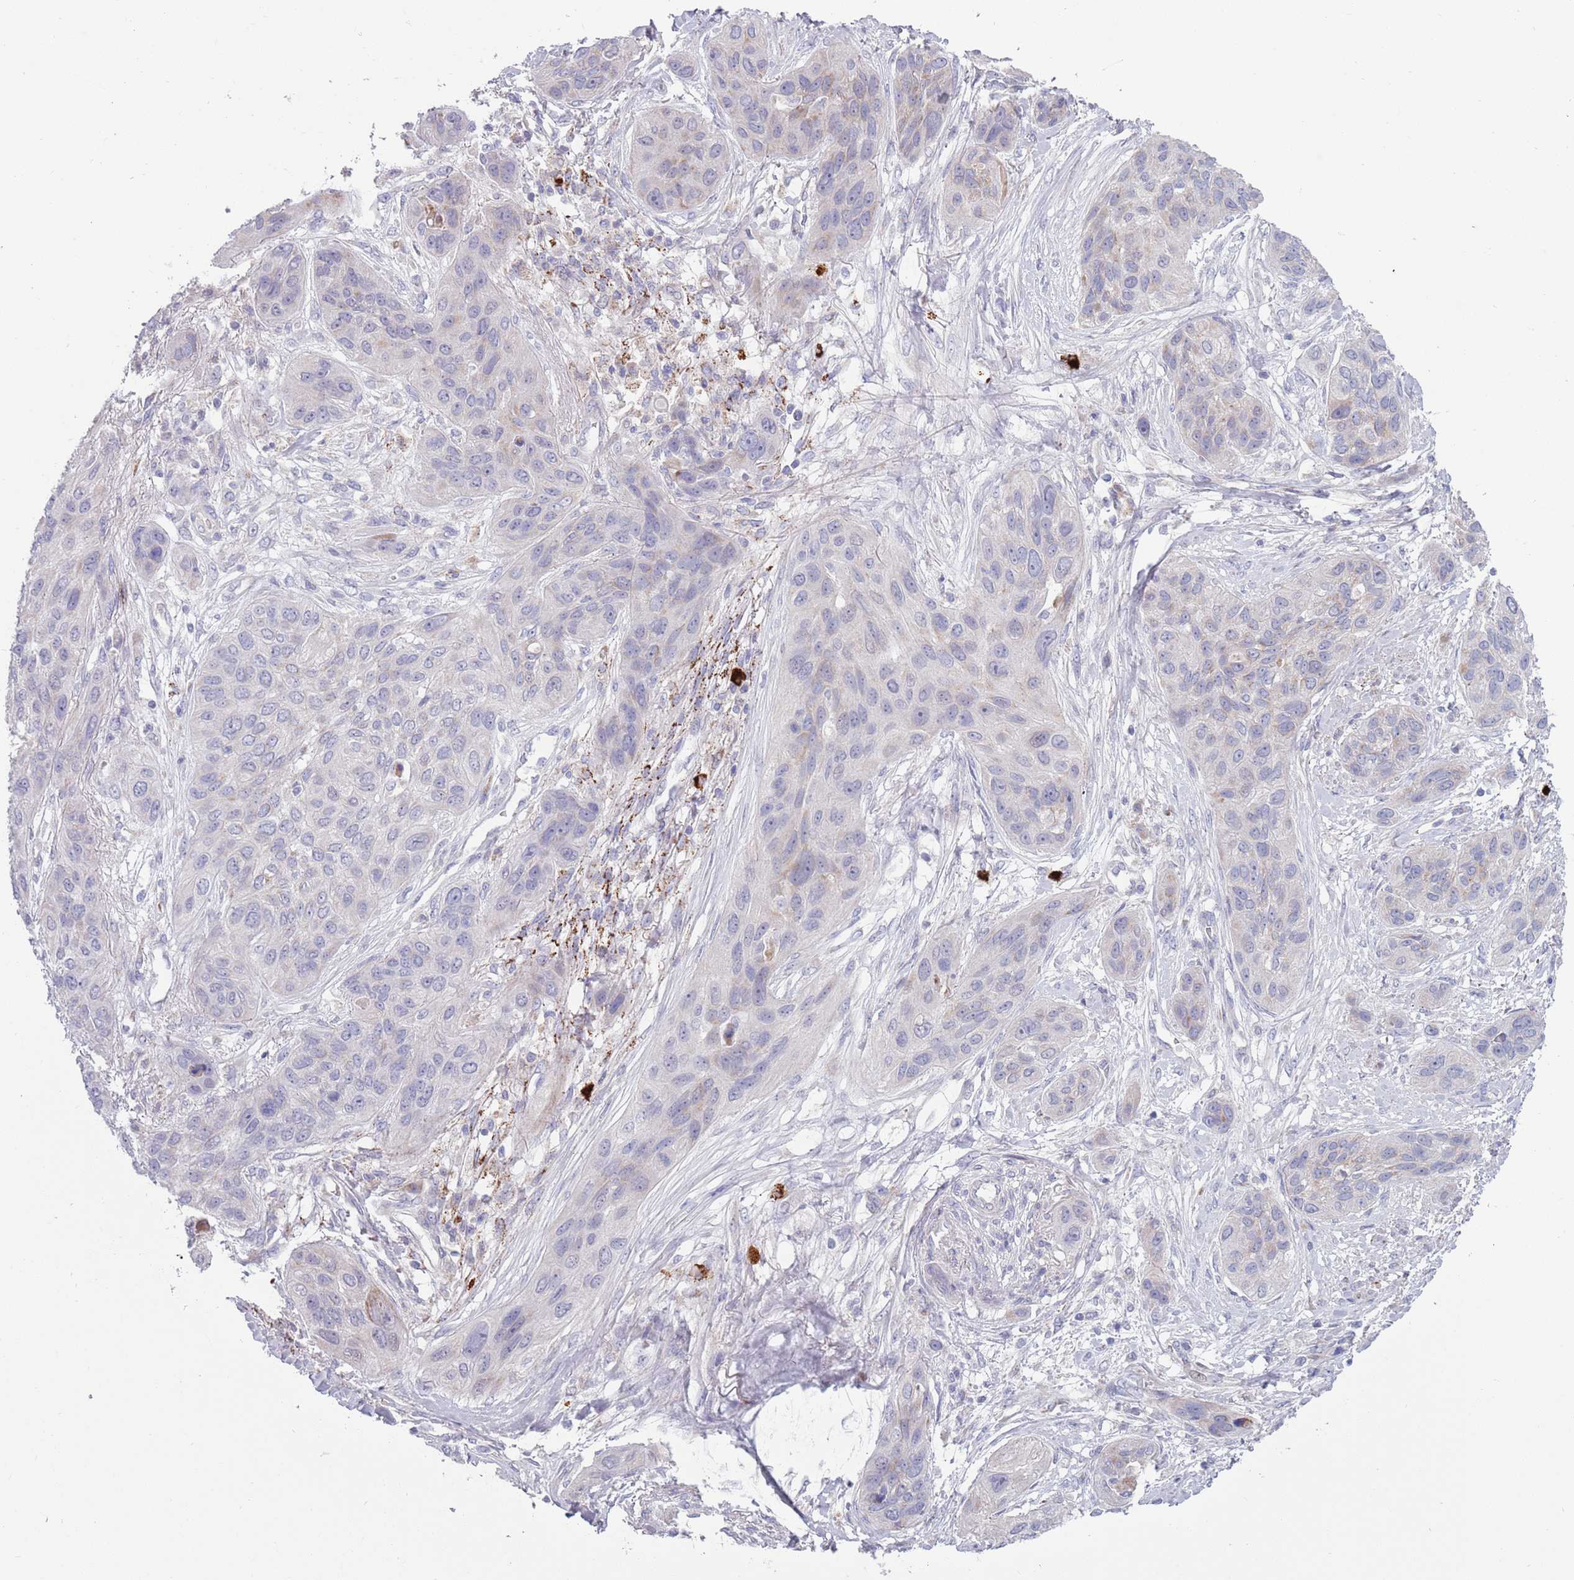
{"staining": {"intensity": "negative", "quantity": "none", "location": "none"}, "tissue": "lung cancer", "cell_type": "Tumor cells", "image_type": "cancer", "snomed": [{"axis": "morphology", "description": "Squamous cell carcinoma, NOS"}, {"axis": "topography", "description": "Lung"}], "caption": "IHC image of human lung cancer stained for a protein (brown), which demonstrates no expression in tumor cells.", "gene": "TYW1", "patient": {"sex": "female", "age": 70}}